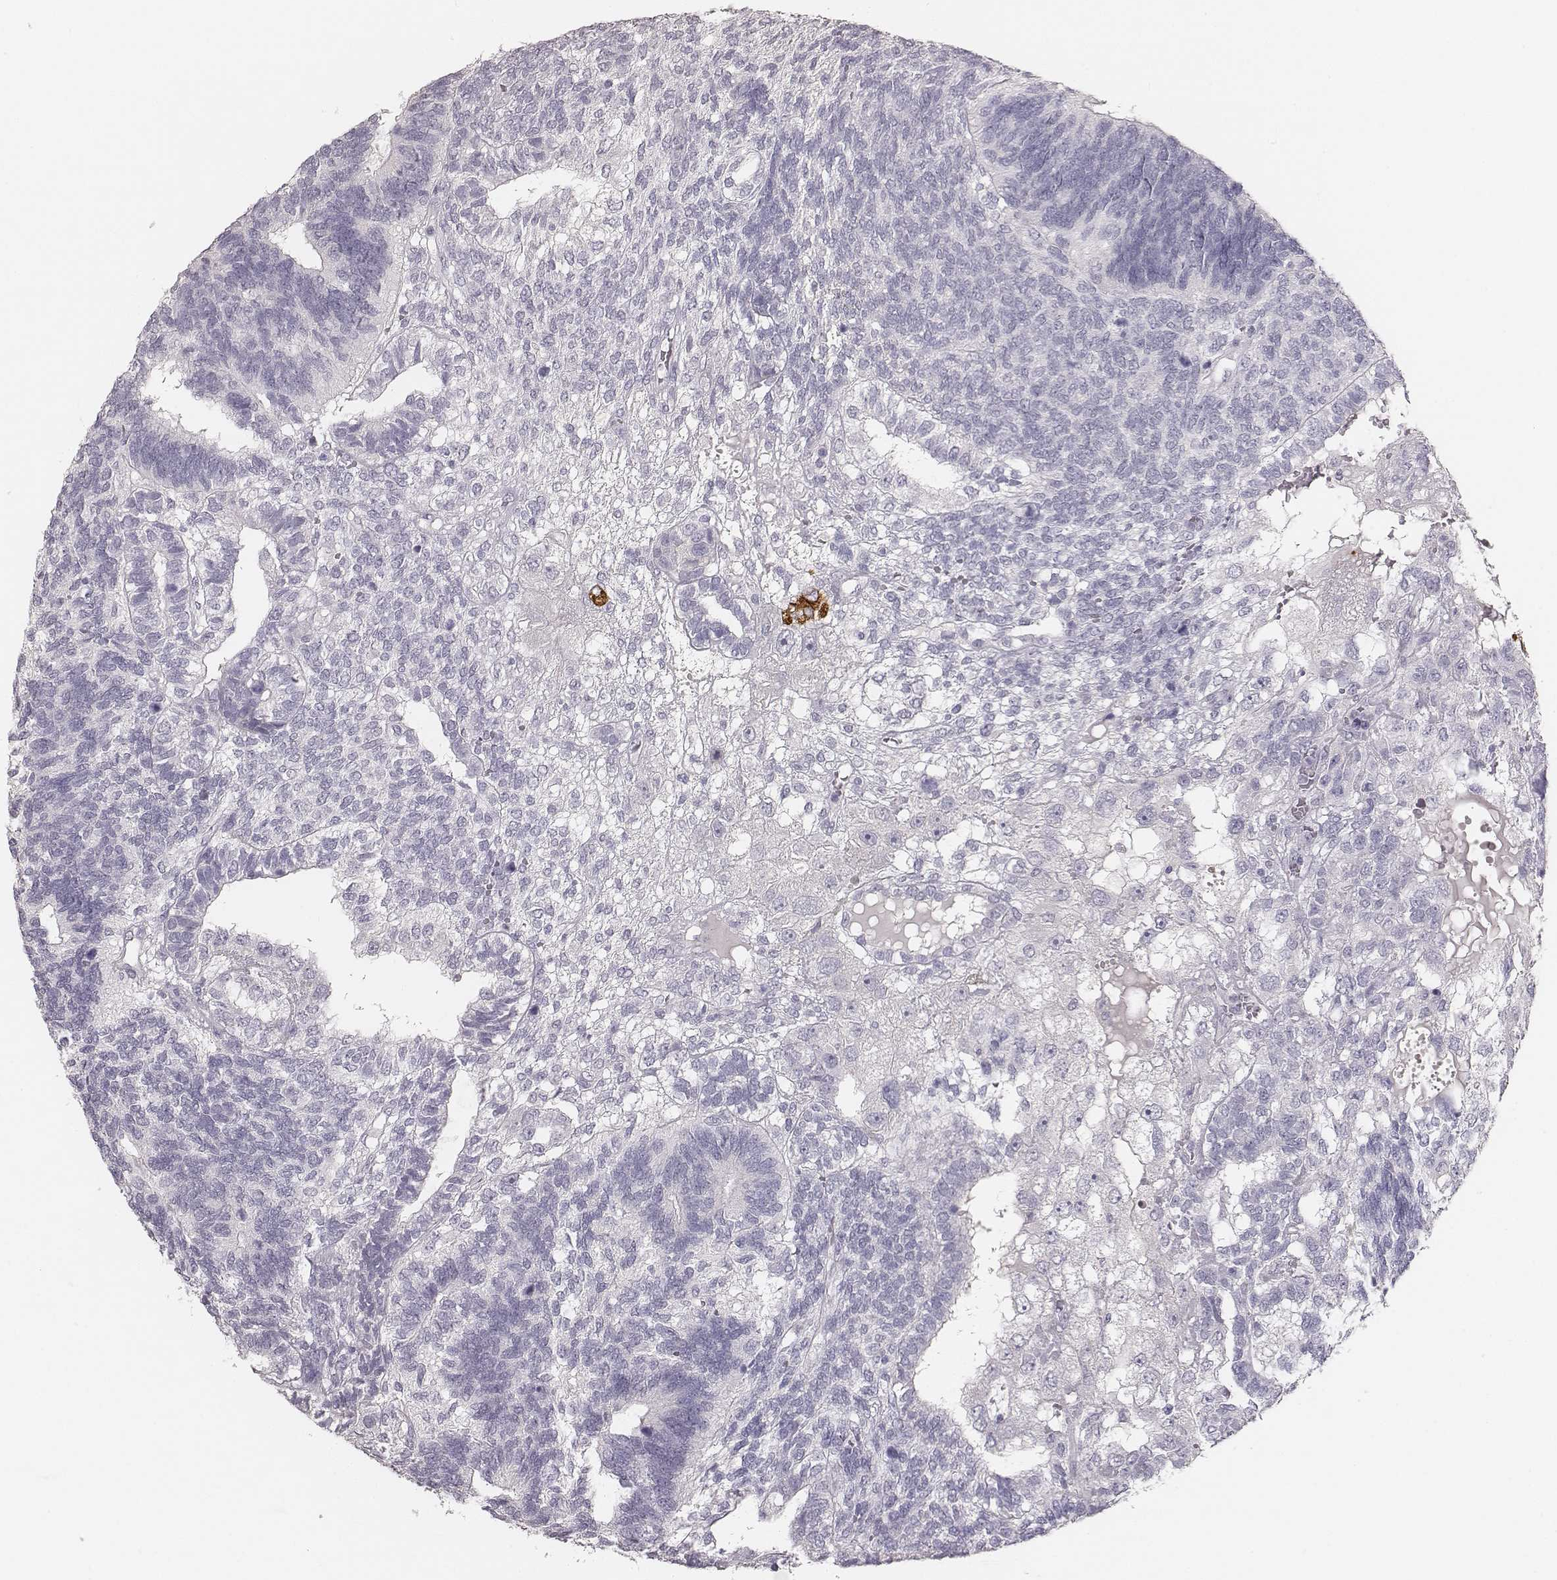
{"staining": {"intensity": "negative", "quantity": "none", "location": "none"}, "tissue": "testis cancer", "cell_type": "Tumor cells", "image_type": "cancer", "snomed": [{"axis": "morphology", "description": "Seminoma, NOS"}, {"axis": "morphology", "description": "Carcinoma, Embryonal, NOS"}, {"axis": "topography", "description": "Testis"}], "caption": "IHC of human seminoma (testis) reveals no staining in tumor cells.", "gene": "MYH6", "patient": {"sex": "male", "age": 41}}